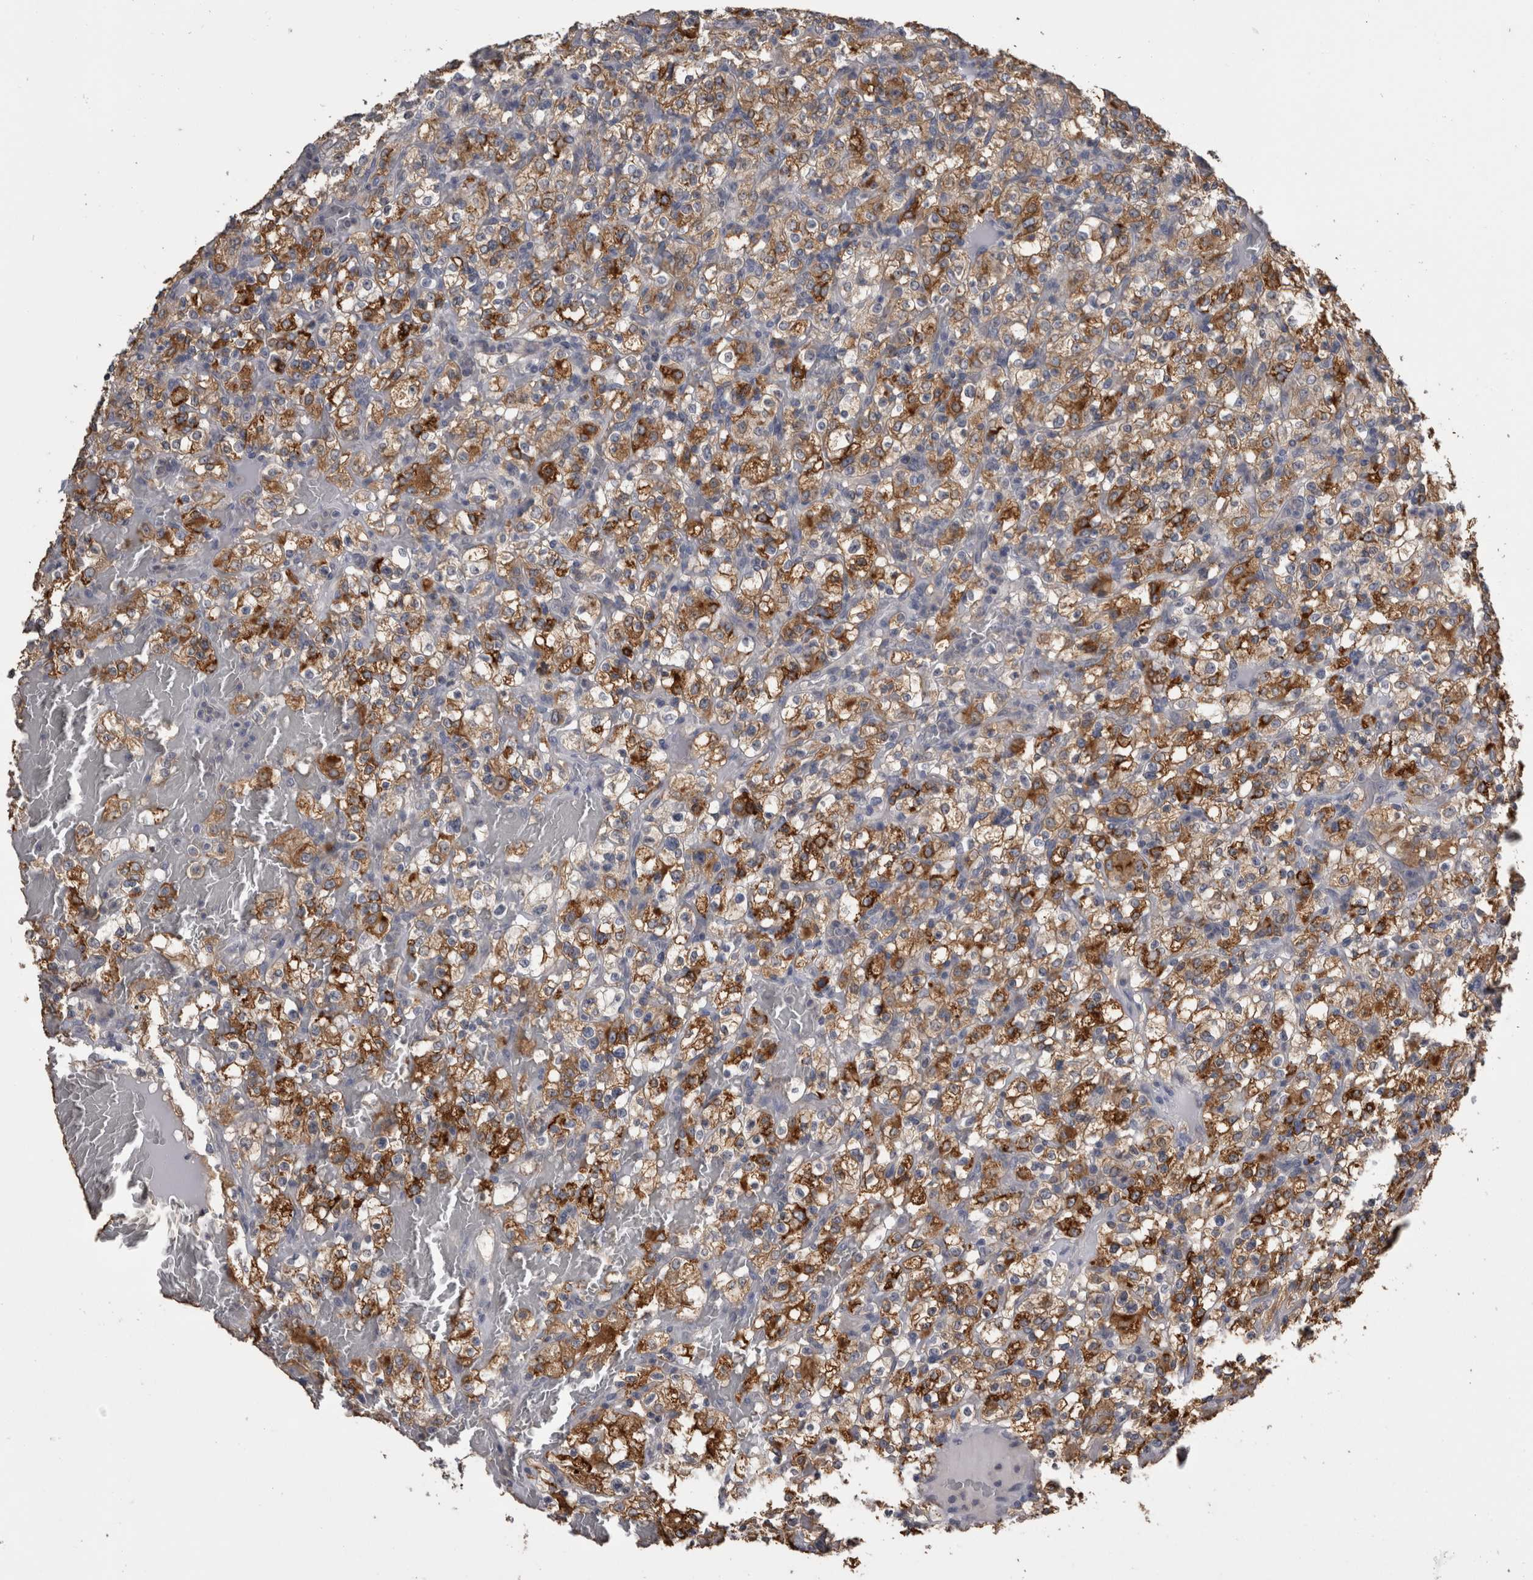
{"staining": {"intensity": "moderate", "quantity": ">75%", "location": "cytoplasmic/membranous"}, "tissue": "renal cancer", "cell_type": "Tumor cells", "image_type": "cancer", "snomed": [{"axis": "morphology", "description": "Normal tissue, NOS"}, {"axis": "morphology", "description": "Adenocarcinoma, NOS"}, {"axis": "topography", "description": "Kidney"}], "caption": "About >75% of tumor cells in human renal cancer exhibit moderate cytoplasmic/membranous protein staining as visualized by brown immunohistochemical staining.", "gene": "ANXA13", "patient": {"sex": "female", "age": 72}}